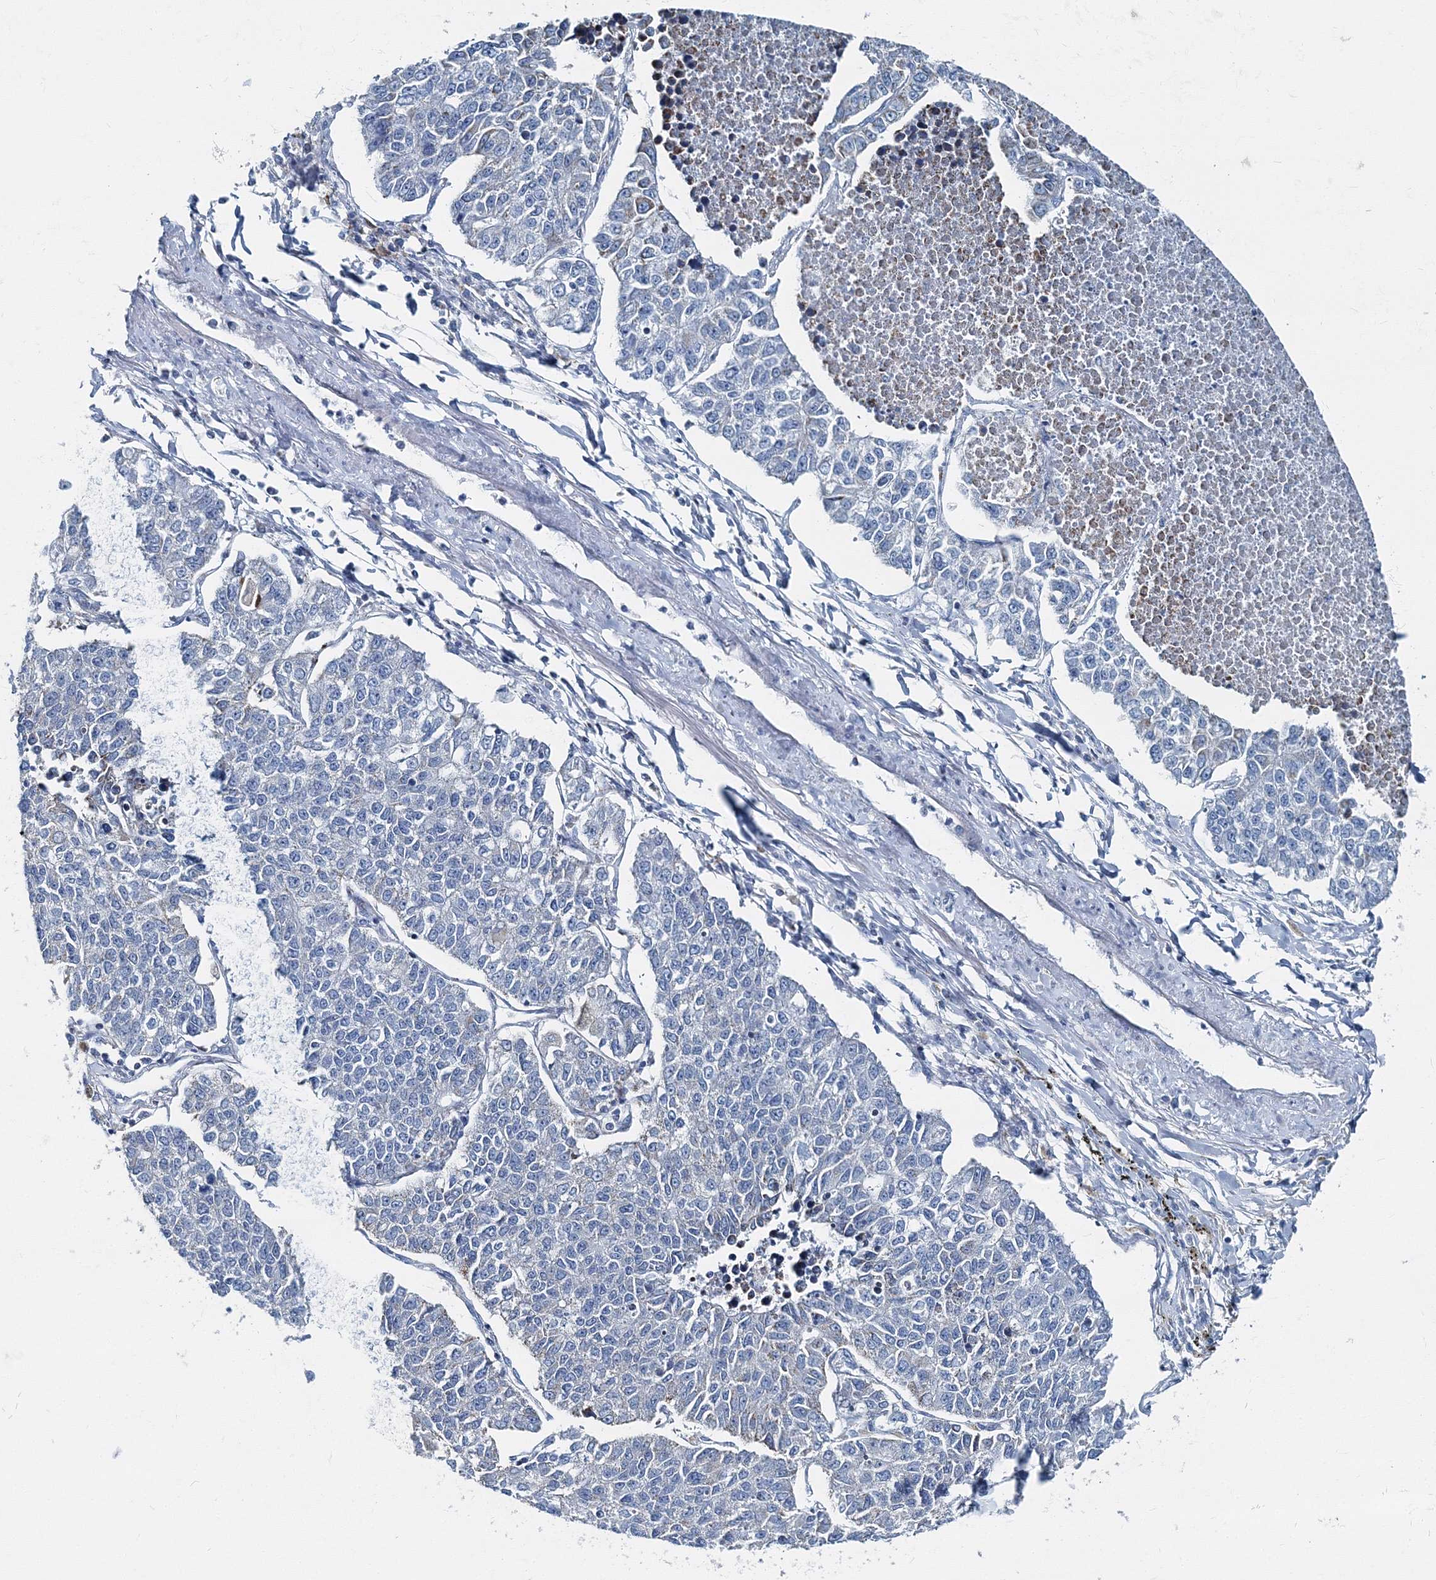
{"staining": {"intensity": "negative", "quantity": "none", "location": "none"}, "tissue": "lung cancer", "cell_type": "Tumor cells", "image_type": "cancer", "snomed": [{"axis": "morphology", "description": "Adenocarcinoma, NOS"}, {"axis": "topography", "description": "Lung"}], "caption": "This is a image of IHC staining of lung cancer, which shows no positivity in tumor cells.", "gene": "GABARAPL2", "patient": {"sex": "male", "age": 49}}